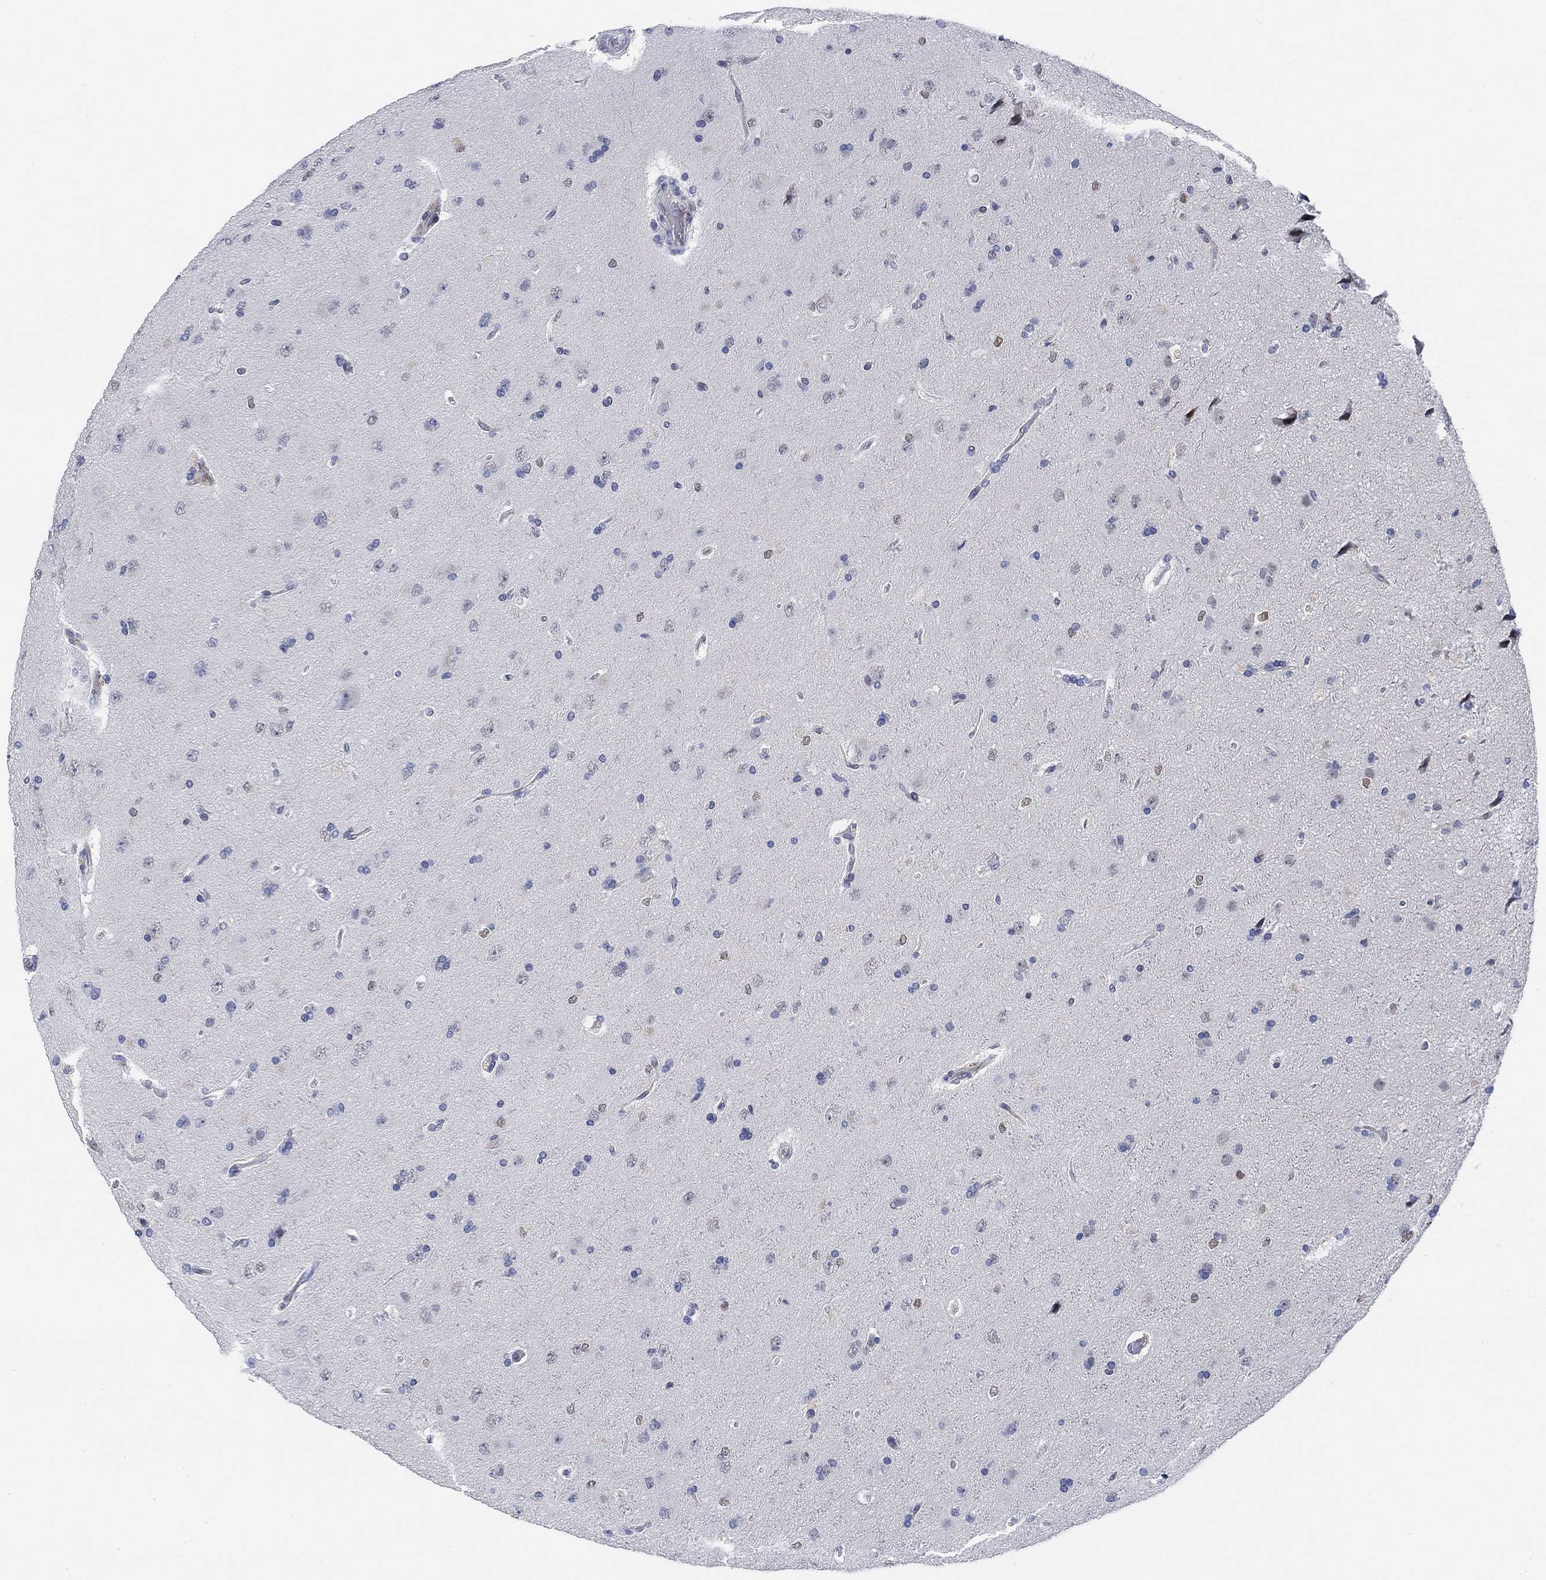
{"staining": {"intensity": "negative", "quantity": "none", "location": "none"}, "tissue": "glioma", "cell_type": "Tumor cells", "image_type": "cancer", "snomed": [{"axis": "morphology", "description": "Glioma, malignant, NOS"}, {"axis": "topography", "description": "Cerebral cortex"}], "caption": "IHC of human glioma (malignant) reveals no staining in tumor cells. (DAB immunohistochemistry visualized using brightfield microscopy, high magnification).", "gene": "PAX6", "patient": {"sex": "male", "age": 58}}